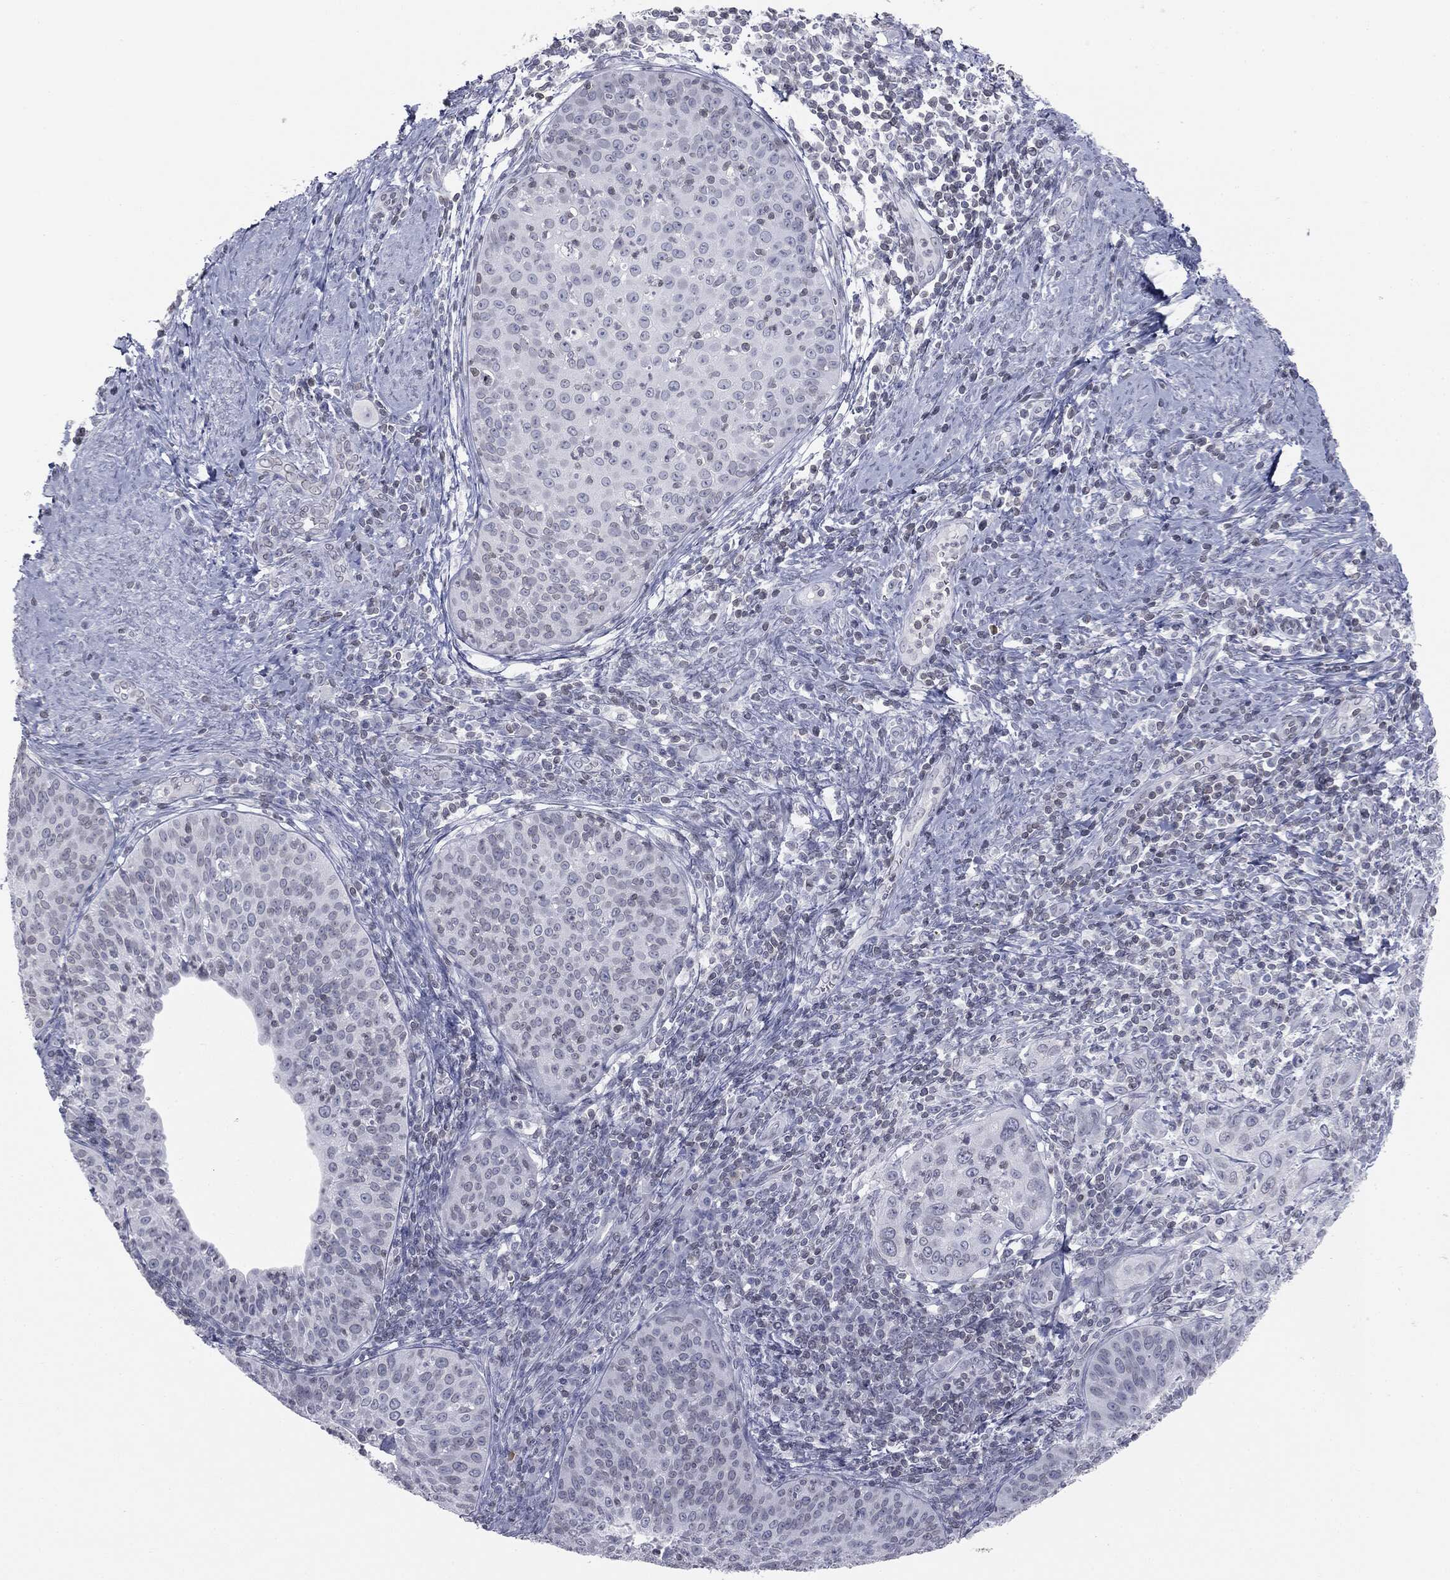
{"staining": {"intensity": "negative", "quantity": "none", "location": "none"}, "tissue": "cervical cancer", "cell_type": "Tumor cells", "image_type": "cancer", "snomed": [{"axis": "morphology", "description": "Squamous cell carcinoma, NOS"}, {"axis": "topography", "description": "Cervix"}], "caption": "DAB immunohistochemical staining of cervical cancer (squamous cell carcinoma) demonstrates no significant expression in tumor cells. Nuclei are stained in blue.", "gene": "ALDOB", "patient": {"sex": "female", "age": 30}}